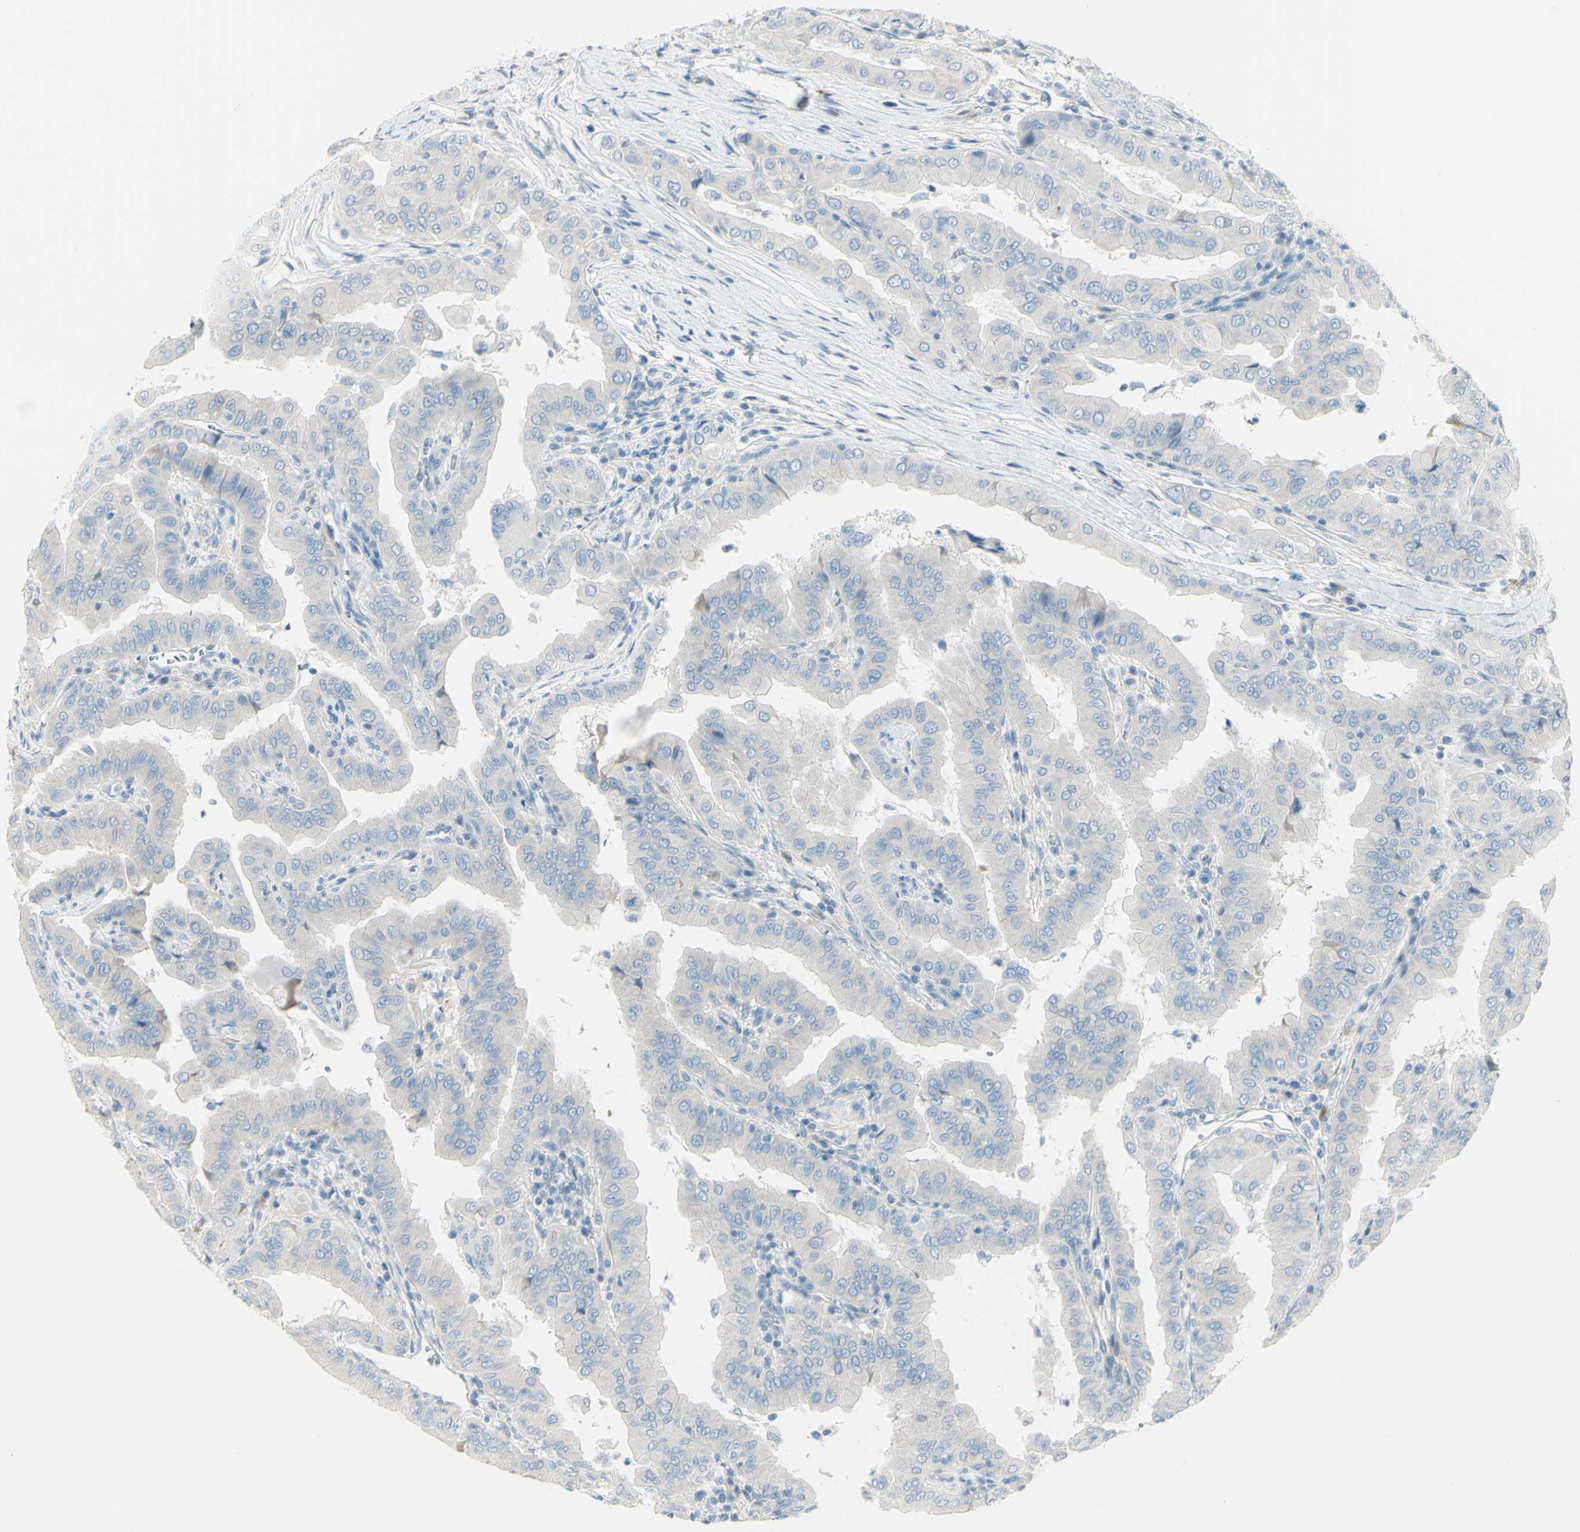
{"staining": {"intensity": "negative", "quantity": "none", "location": "none"}, "tissue": "thyroid cancer", "cell_type": "Tumor cells", "image_type": "cancer", "snomed": [{"axis": "morphology", "description": "Papillary adenocarcinoma, NOS"}, {"axis": "topography", "description": "Thyroid gland"}], "caption": "A photomicrograph of thyroid papillary adenocarcinoma stained for a protein demonstrates no brown staining in tumor cells.", "gene": "LRRK1", "patient": {"sex": "male", "age": 33}}